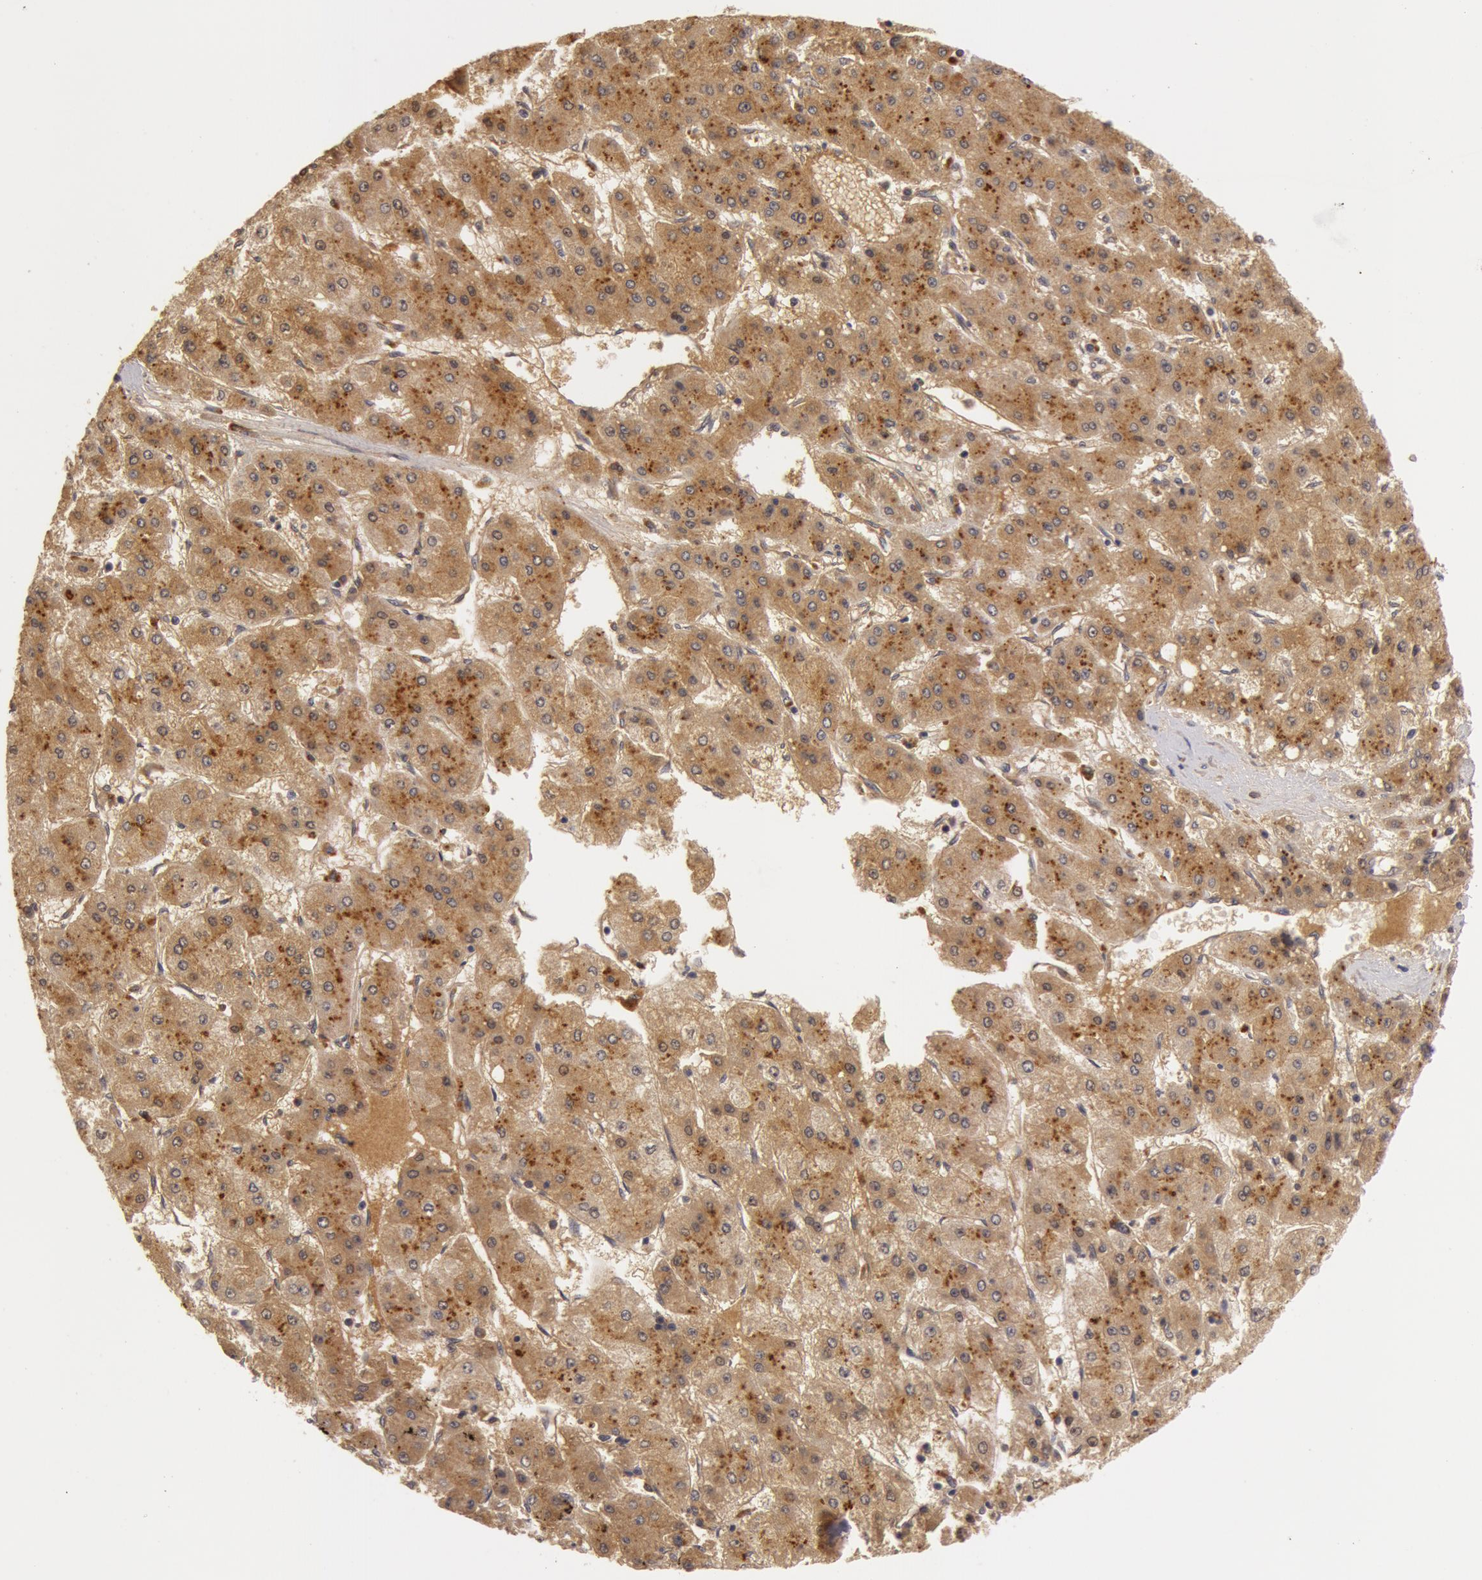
{"staining": {"intensity": "moderate", "quantity": ">75%", "location": "cytoplasmic/membranous"}, "tissue": "liver cancer", "cell_type": "Tumor cells", "image_type": "cancer", "snomed": [{"axis": "morphology", "description": "Carcinoma, Hepatocellular, NOS"}, {"axis": "topography", "description": "Liver"}], "caption": "Human liver hepatocellular carcinoma stained with a protein marker displays moderate staining in tumor cells.", "gene": "BCHE", "patient": {"sex": "female", "age": 52}}